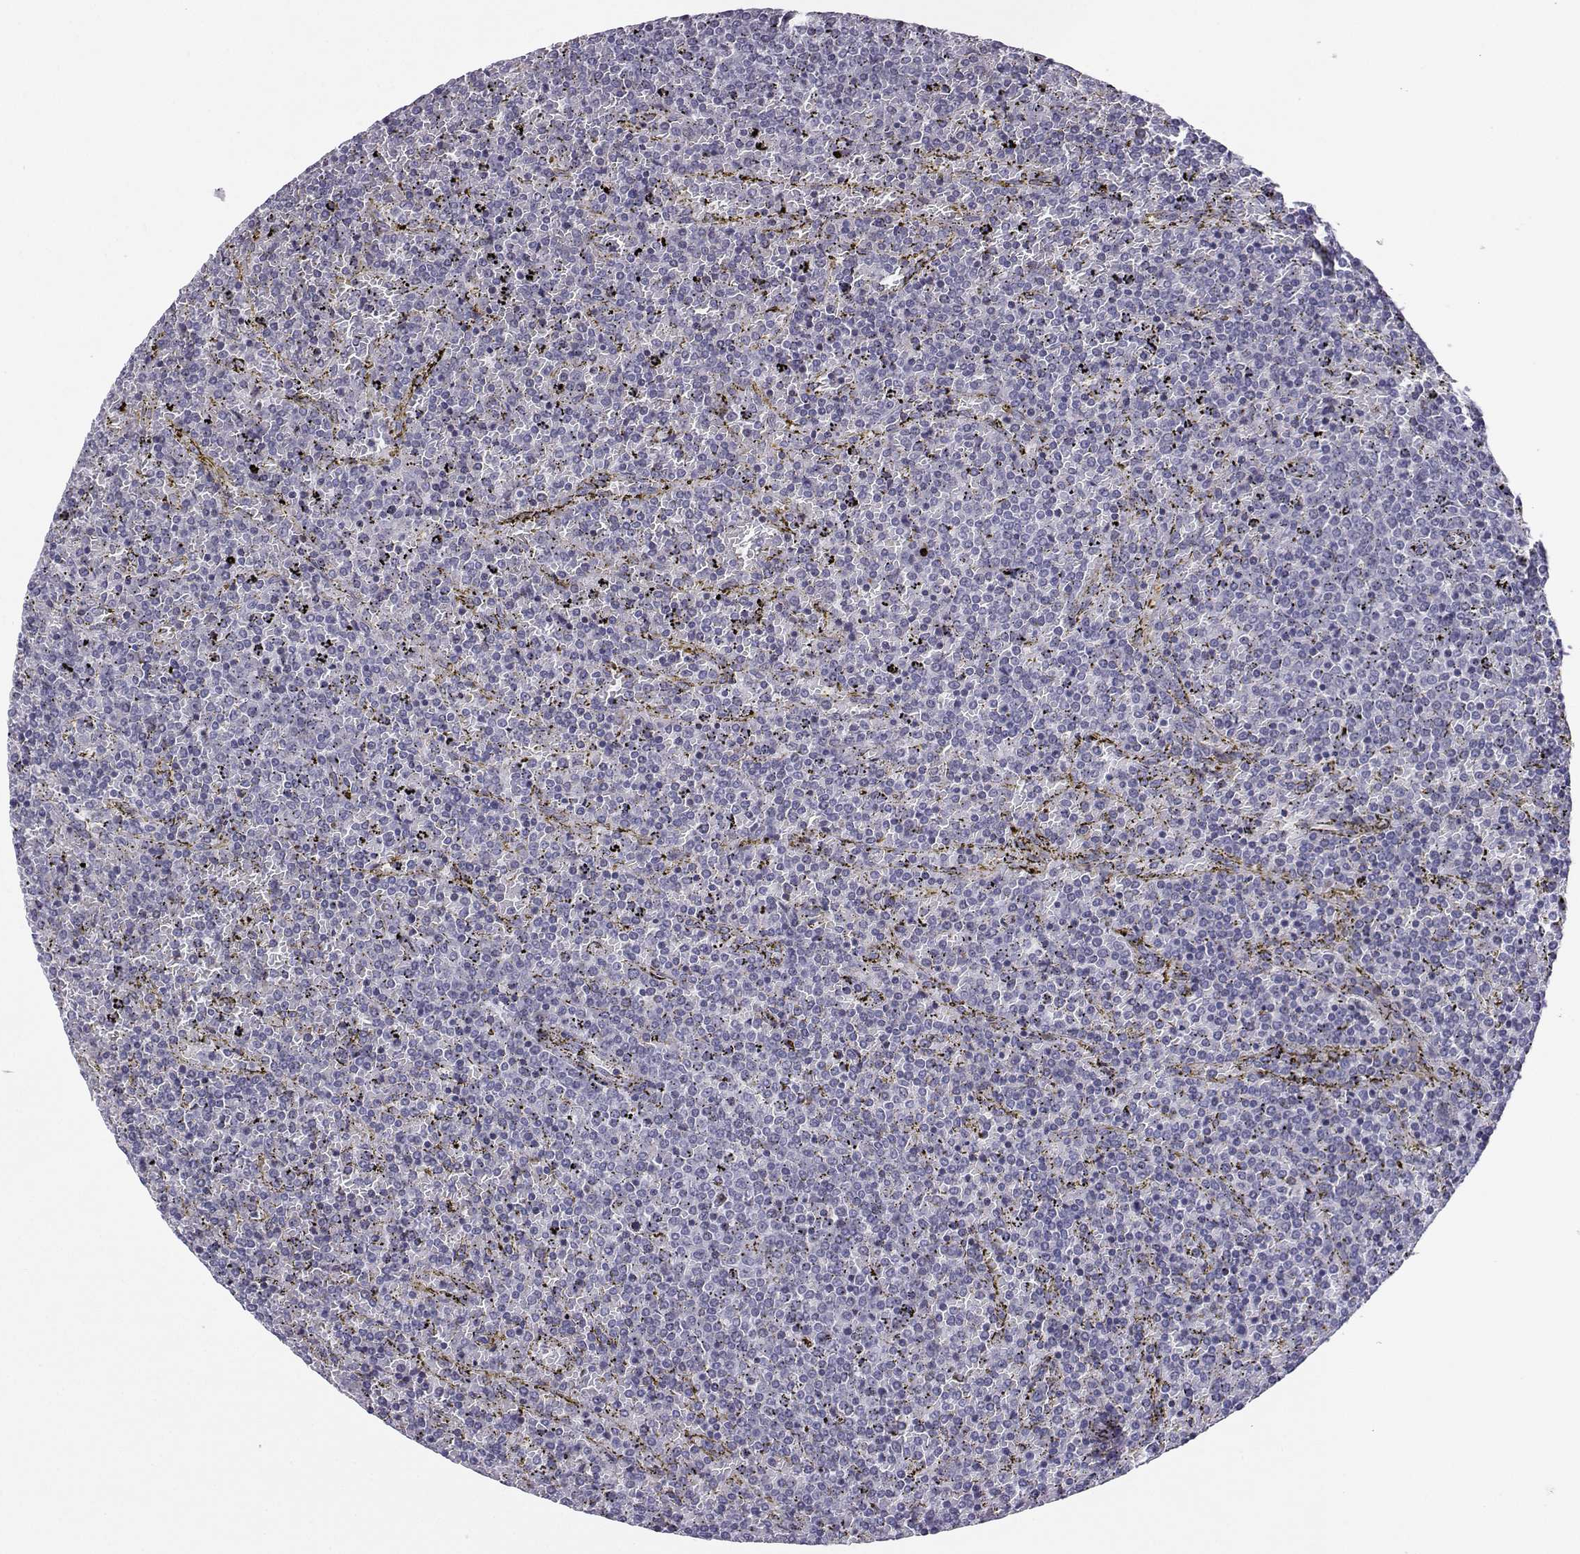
{"staining": {"intensity": "negative", "quantity": "none", "location": "none"}, "tissue": "lymphoma", "cell_type": "Tumor cells", "image_type": "cancer", "snomed": [{"axis": "morphology", "description": "Malignant lymphoma, non-Hodgkin's type, Low grade"}, {"axis": "topography", "description": "Spleen"}], "caption": "Tumor cells are negative for protein expression in human lymphoma.", "gene": "LHX1", "patient": {"sex": "female", "age": 77}}